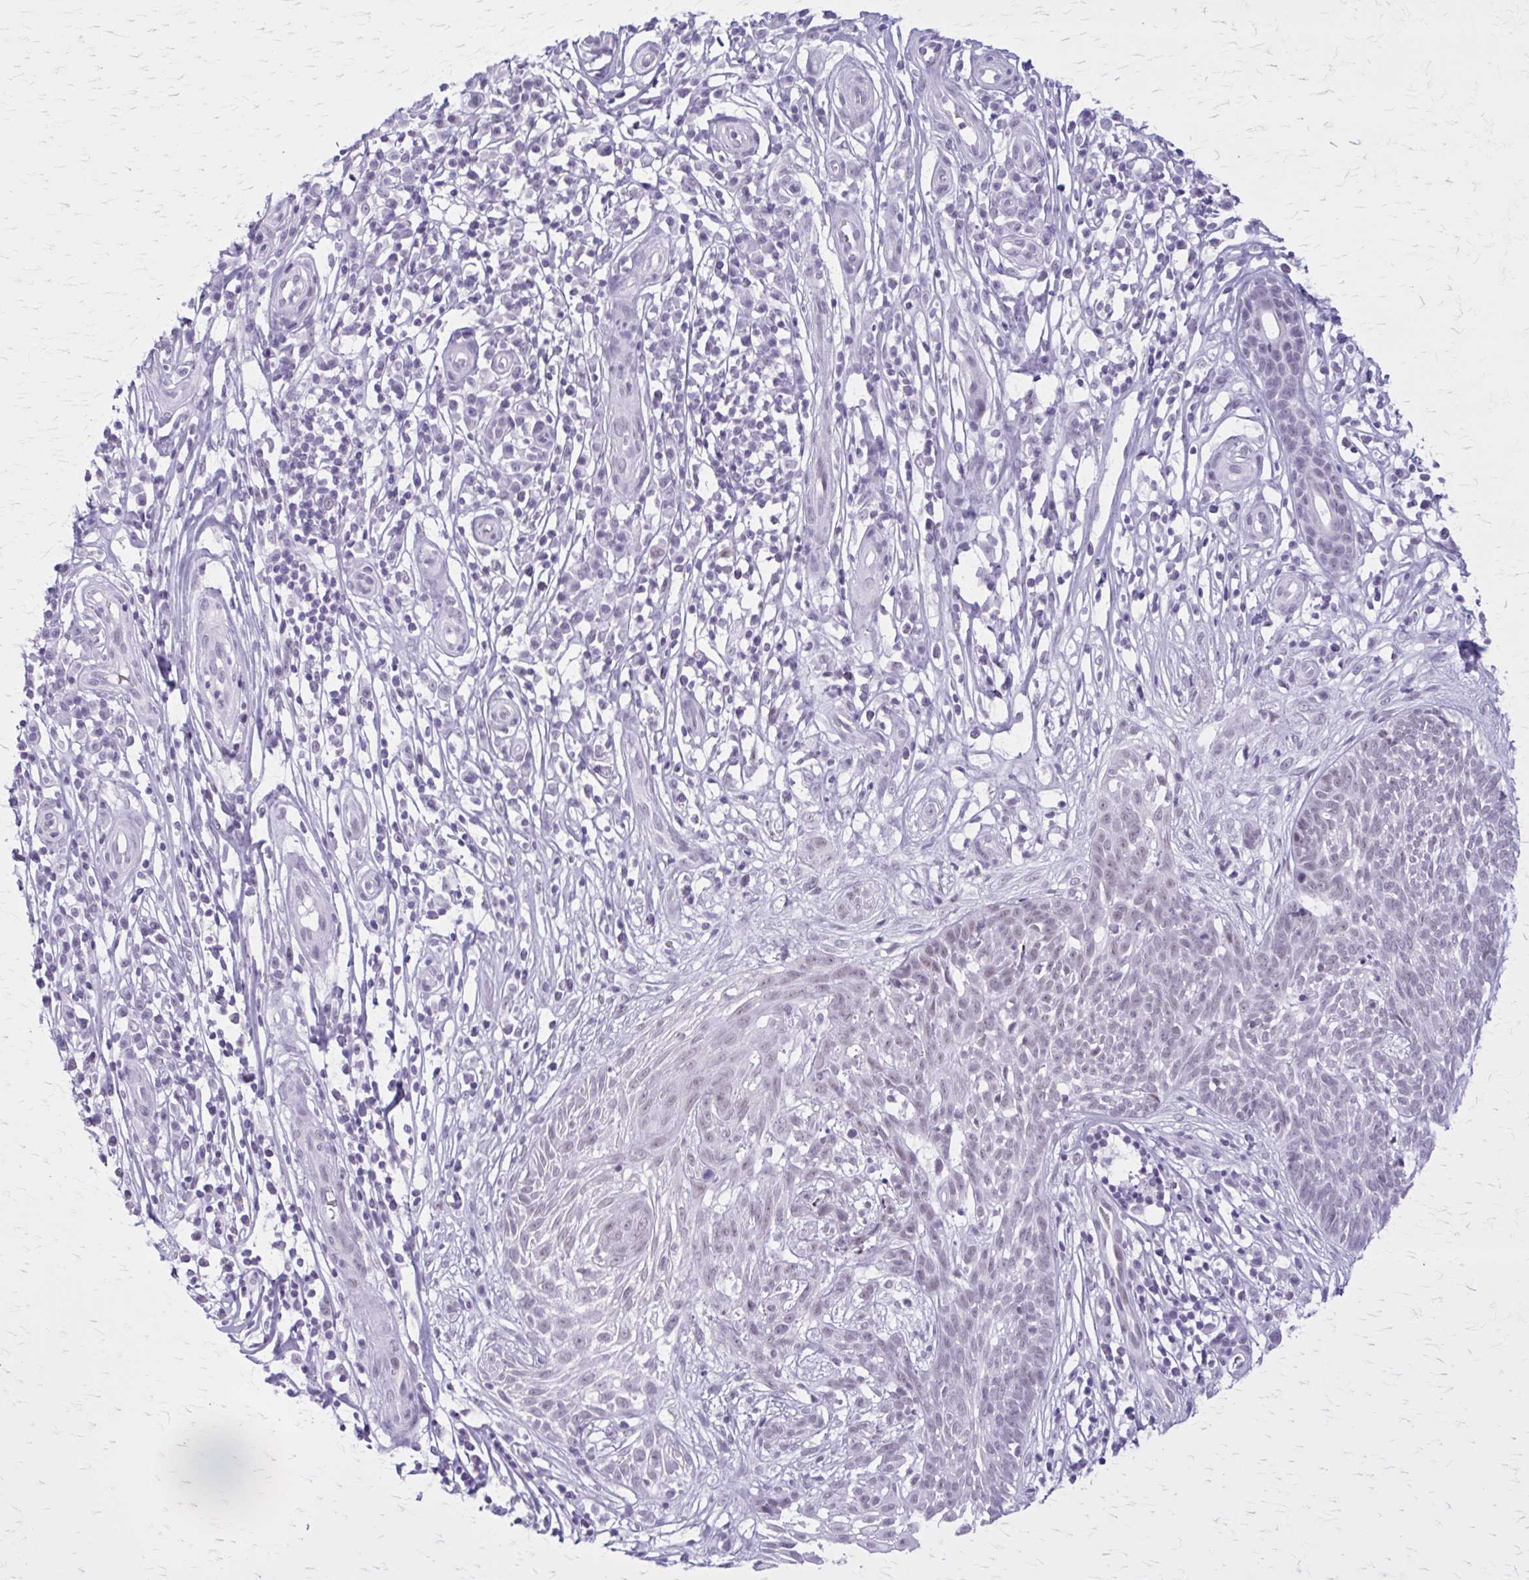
{"staining": {"intensity": "negative", "quantity": "none", "location": "none"}, "tissue": "skin cancer", "cell_type": "Tumor cells", "image_type": "cancer", "snomed": [{"axis": "morphology", "description": "Basal cell carcinoma"}, {"axis": "topography", "description": "Skin"}, {"axis": "topography", "description": "Skin, foot"}], "caption": "The micrograph displays no staining of tumor cells in basal cell carcinoma (skin).", "gene": "GAD1", "patient": {"sex": "female", "age": 86}}